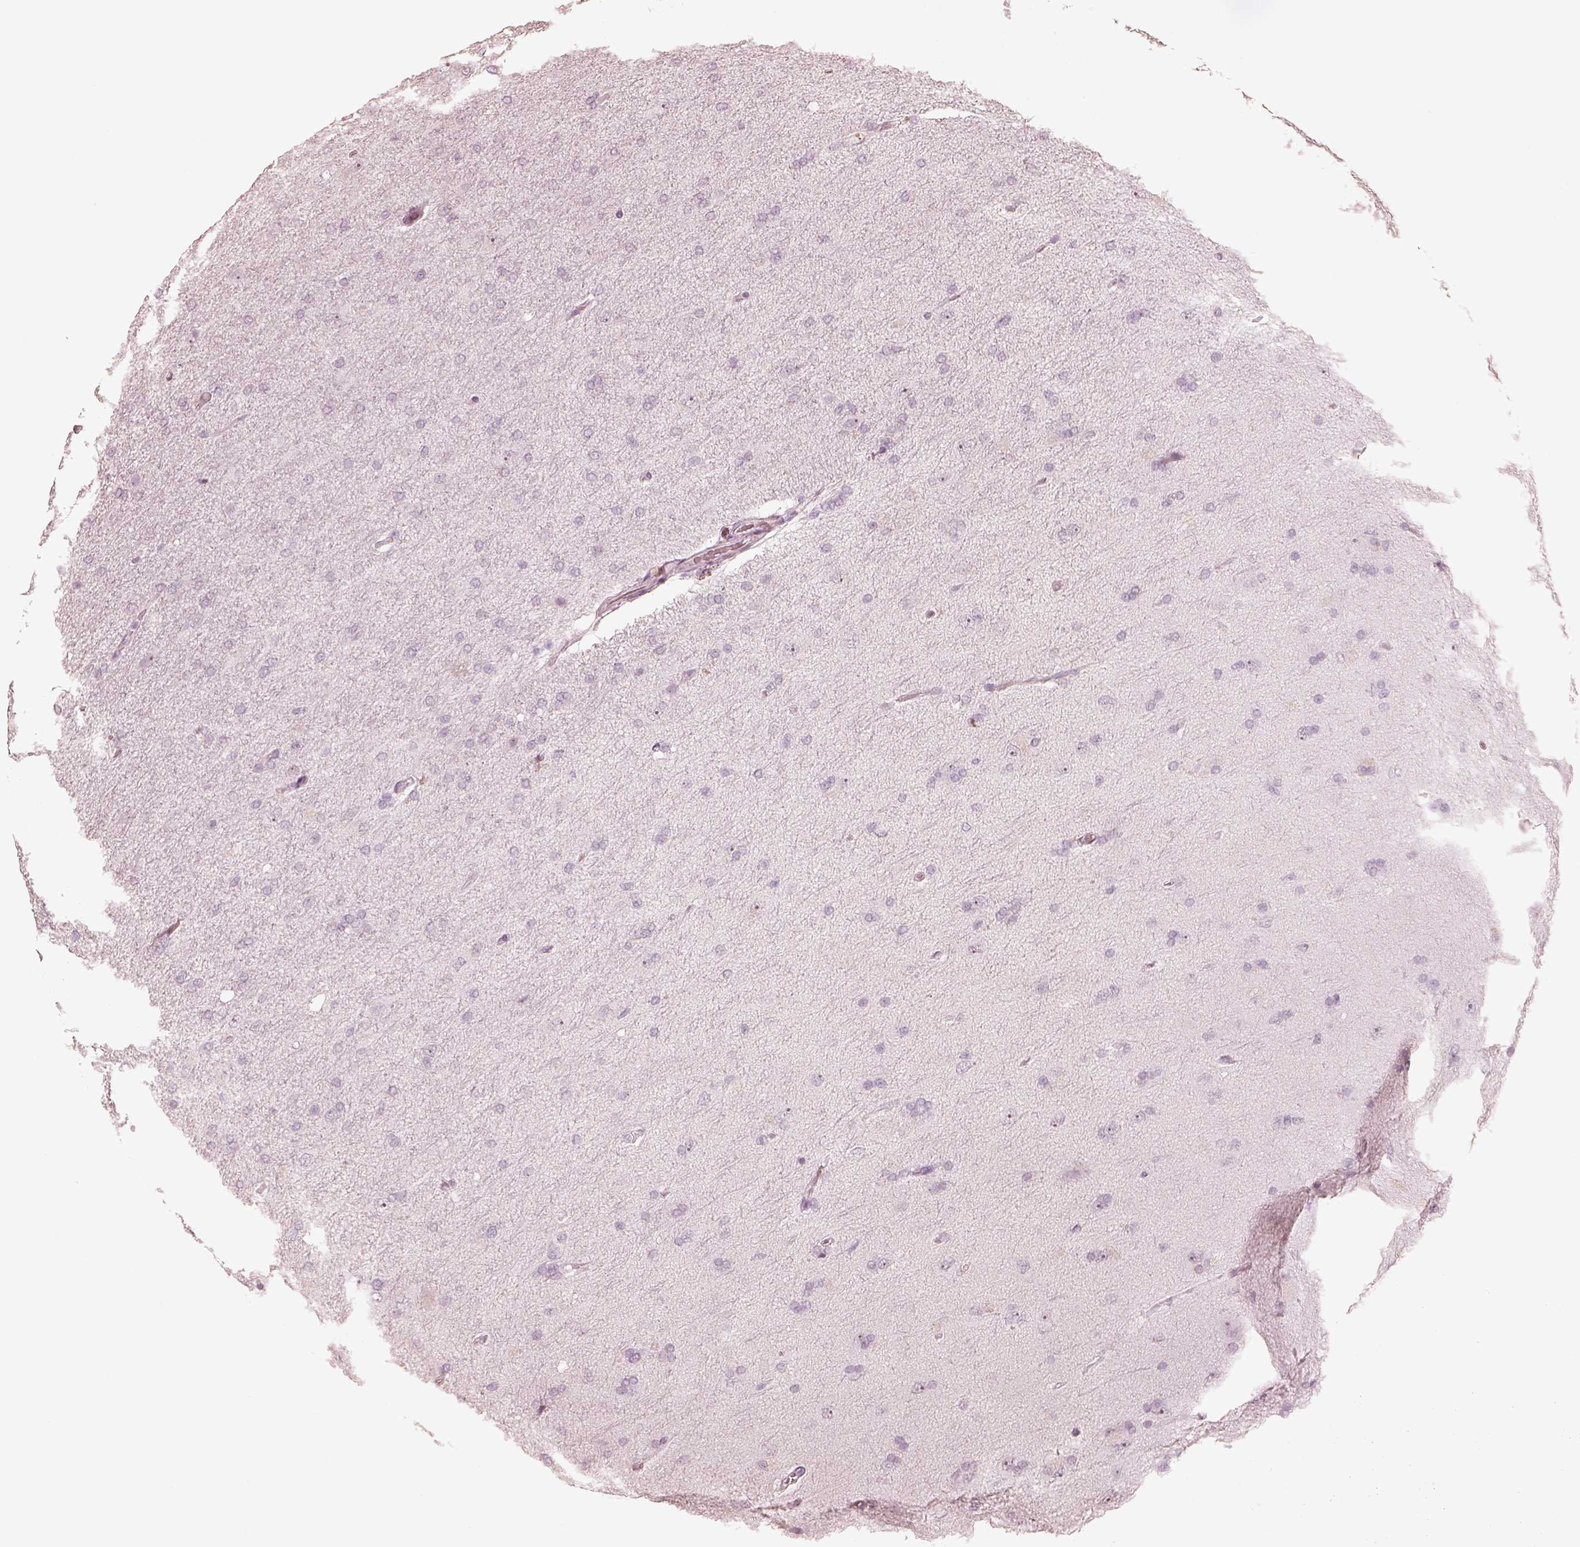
{"staining": {"intensity": "negative", "quantity": "none", "location": "none"}, "tissue": "glioma", "cell_type": "Tumor cells", "image_type": "cancer", "snomed": [{"axis": "morphology", "description": "Glioma, malignant, High grade"}, {"axis": "topography", "description": "Cerebral cortex"}], "caption": "Tumor cells are negative for protein expression in human malignant glioma (high-grade). Nuclei are stained in blue.", "gene": "CALR3", "patient": {"sex": "male", "age": 70}}